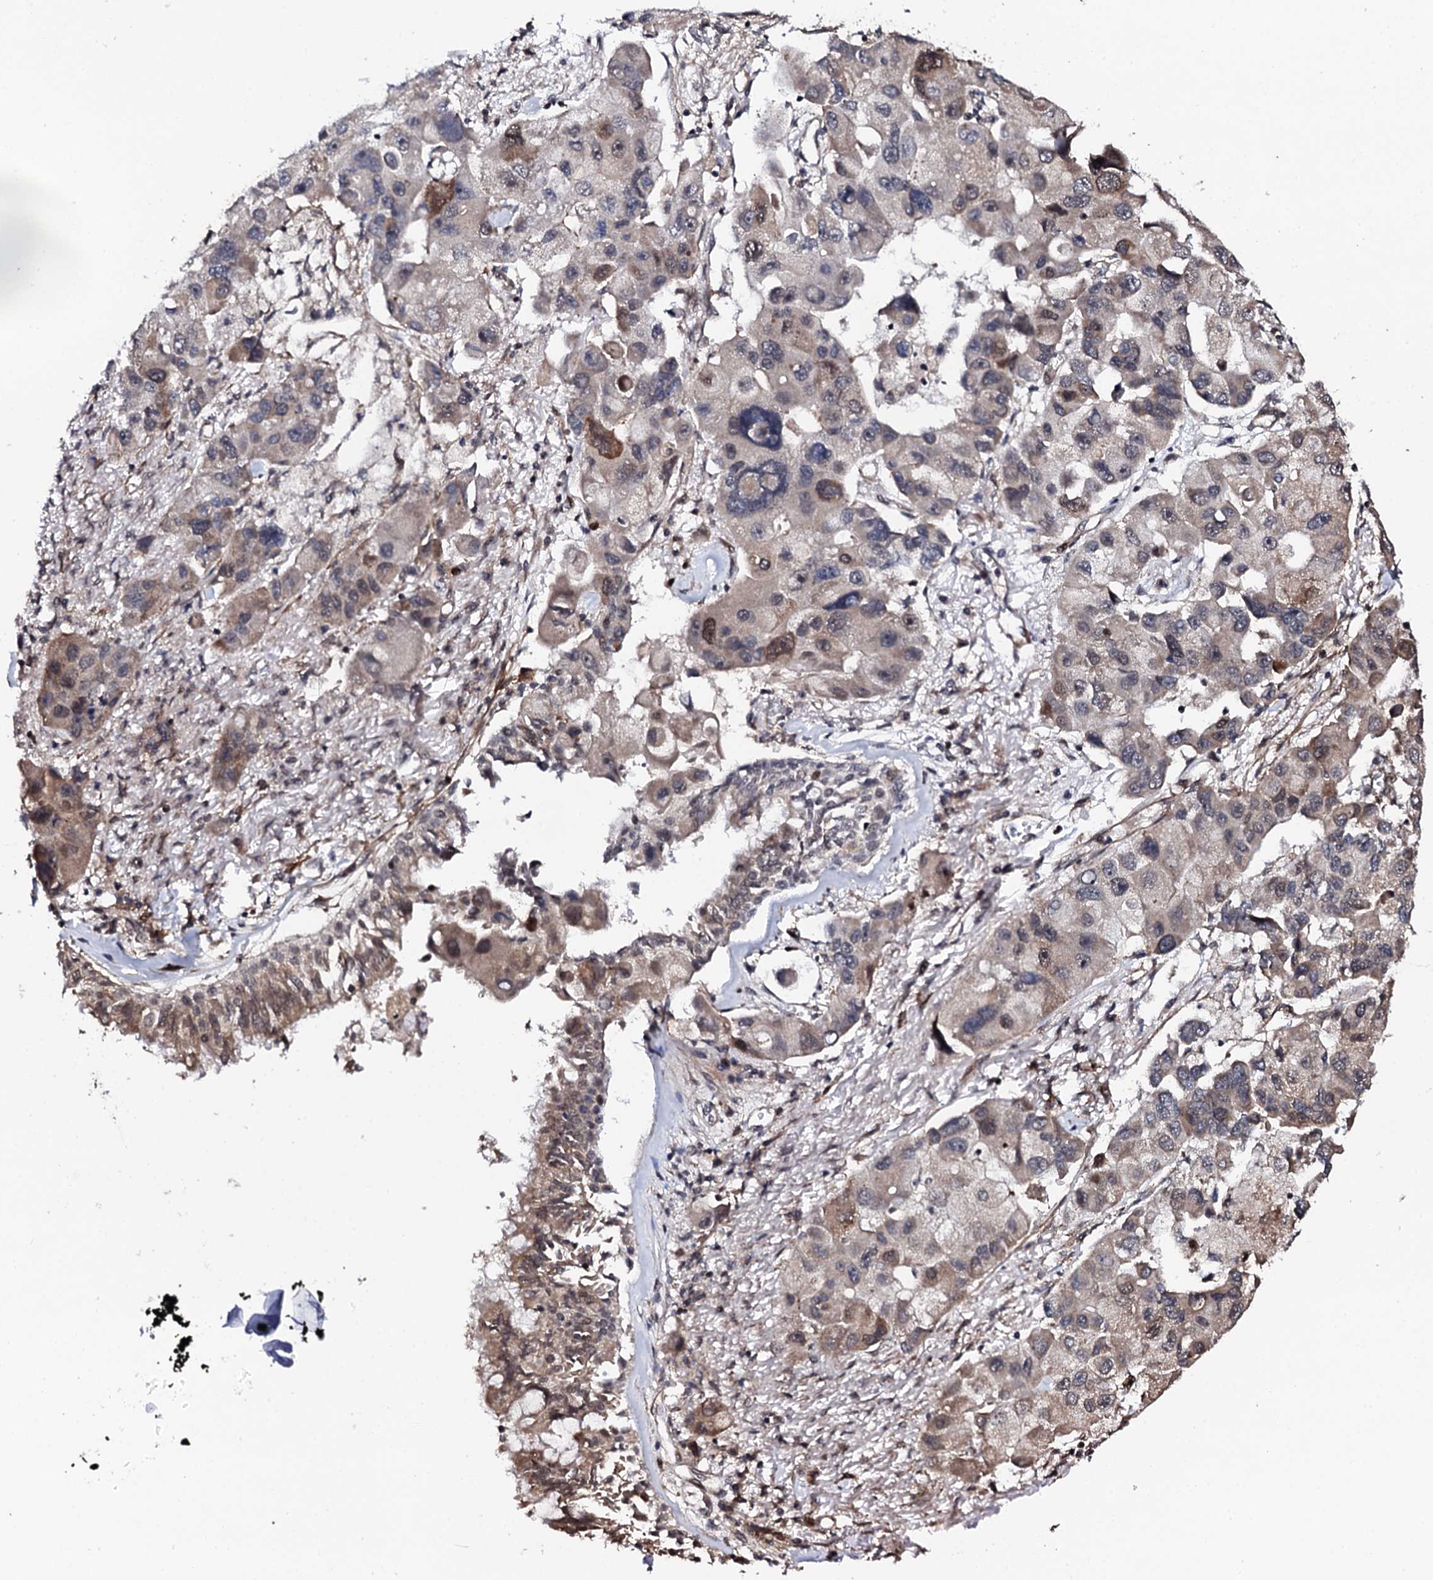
{"staining": {"intensity": "weak", "quantity": "25%-75%", "location": "cytoplasmic/membranous,nuclear"}, "tissue": "lung cancer", "cell_type": "Tumor cells", "image_type": "cancer", "snomed": [{"axis": "morphology", "description": "Adenocarcinoma, NOS"}, {"axis": "topography", "description": "Lung"}], "caption": "This is an image of IHC staining of lung cancer (adenocarcinoma), which shows weak staining in the cytoplasmic/membranous and nuclear of tumor cells.", "gene": "FAM111A", "patient": {"sex": "female", "age": 54}}